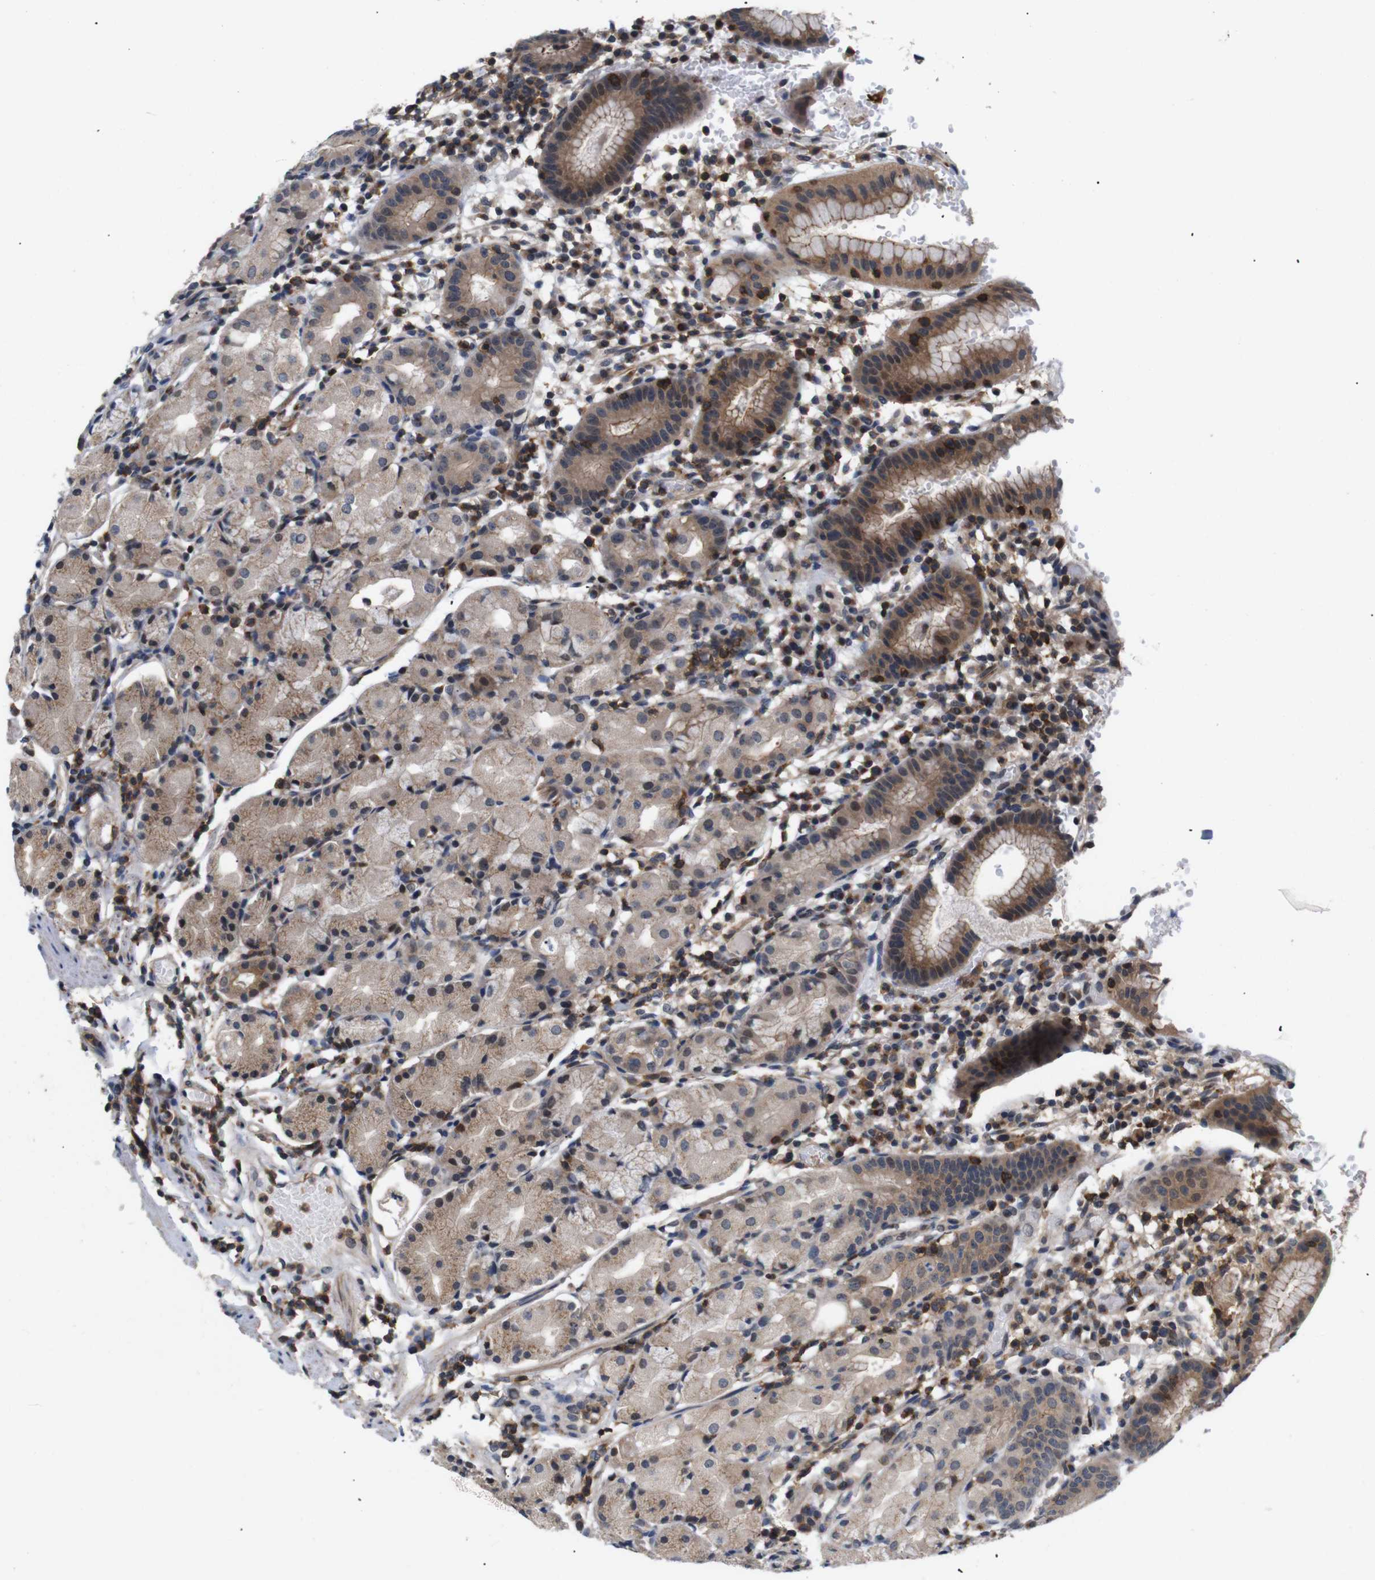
{"staining": {"intensity": "moderate", "quantity": "25%-75%", "location": "cytoplasmic/membranous"}, "tissue": "stomach", "cell_type": "Glandular cells", "image_type": "normal", "snomed": [{"axis": "morphology", "description": "Normal tissue, NOS"}, {"axis": "topography", "description": "Stomach"}, {"axis": "topography", "description": "Stomach, lower"}], "caption": "Unremarkable stomach was stained to show a protein in brown. There is medium levels of moderate cytoplasmic/membranous staining in approximately 25%-75% of glandular cells. The protein is shown in brown color, while the nuclei are stained blue.", "gene": "BRWD3", "patient": {"sex": "female", "age": 75}}